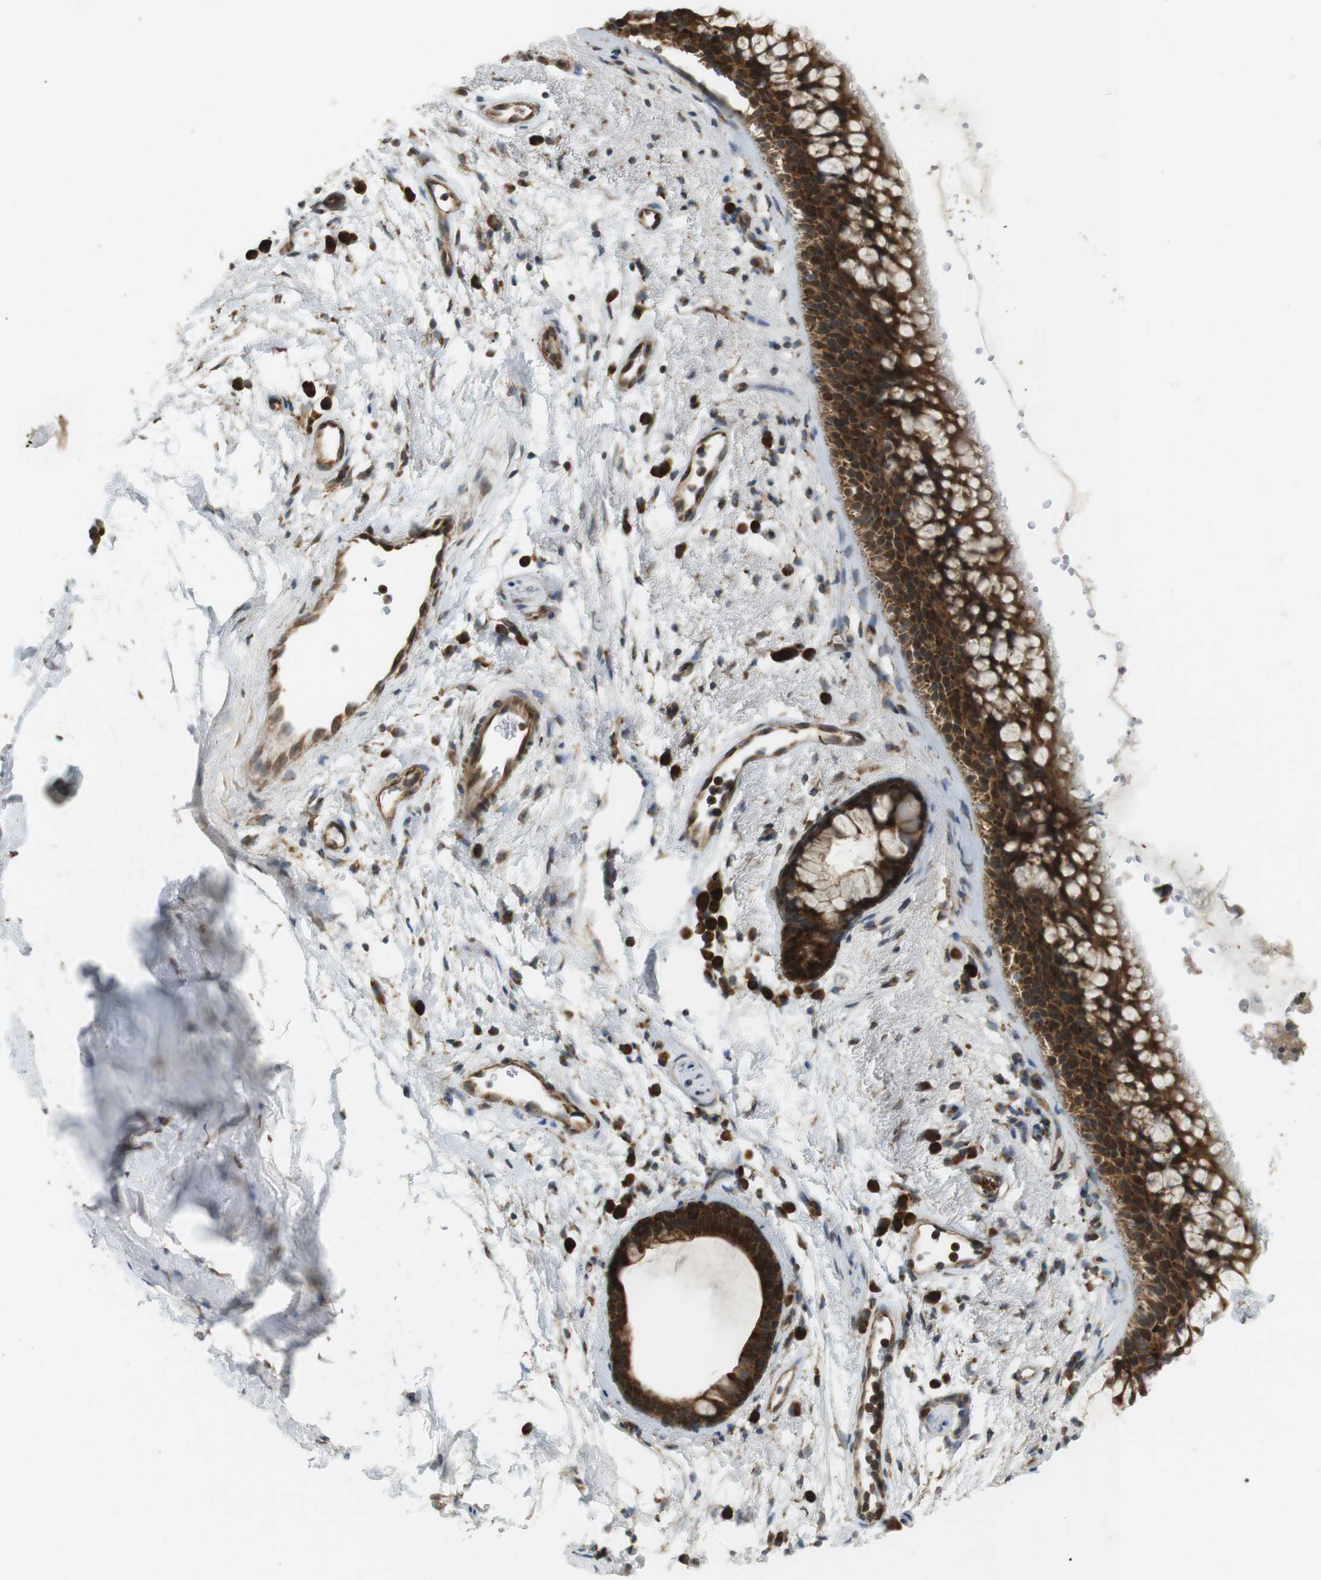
{"staining": {"intensity": "strong", "quantity": ">75%", "location": "cytoplasmic/membranous"}, "tissue": "bronchus", "cell_type": "Respiratory epithelial cells", "image_type": "normal", "snomed": [{"axis": "morphology", "description": "Normal tissue, NOS"}, {"axis": "topography", "description": "Bronchus"}], "caption": "The photomicrograph displays a brown stain indicating the presence of a protein in the cytoplasmic/membranous of respiratory epithelial cells in bronchus. Nuclei are stained in blue.", "gene": "SLC41A1", "patient": {"sex": "female", "age": 54}}